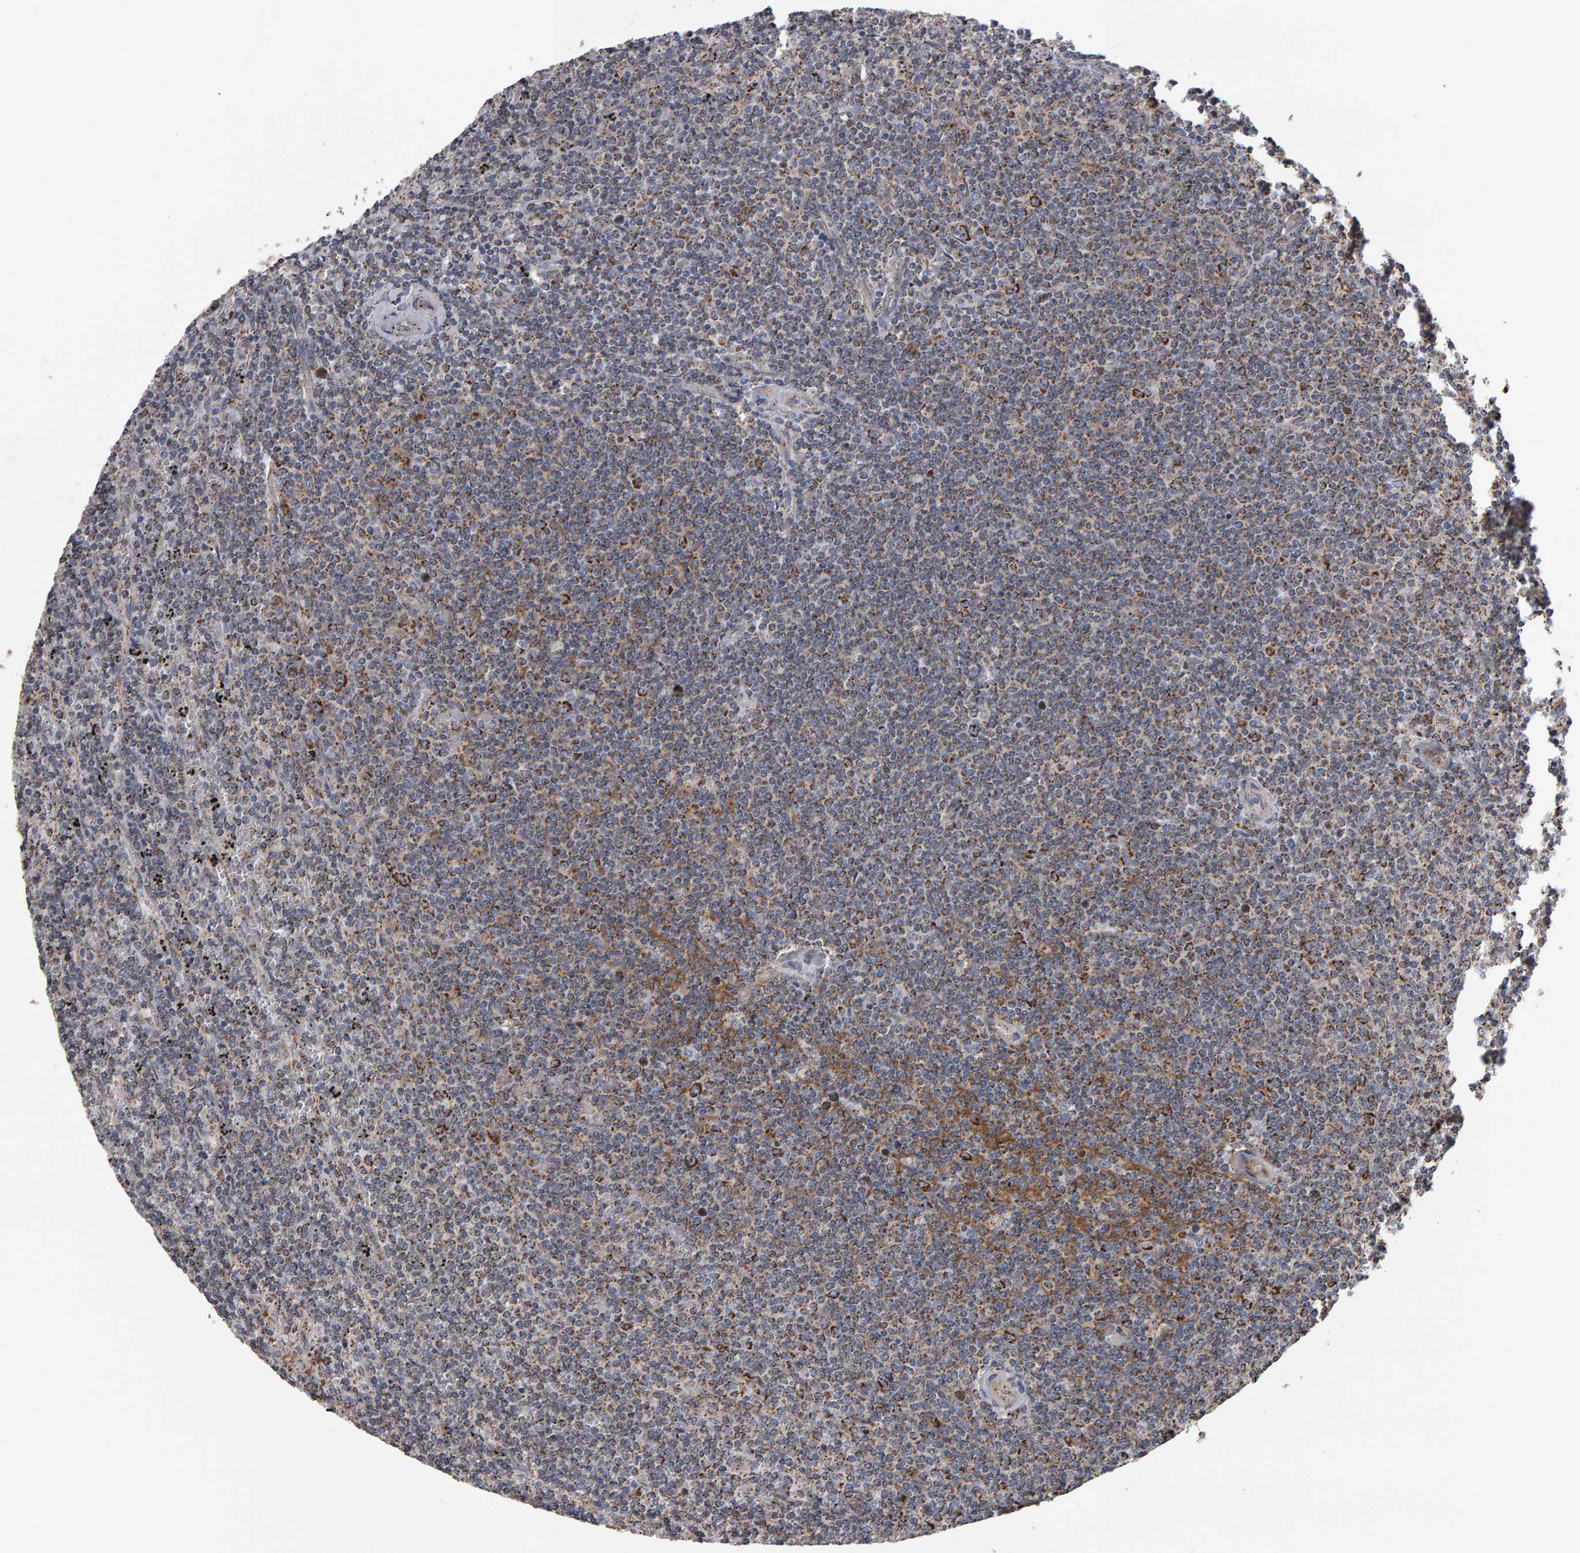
{"staining": {"intensity": "moderate", "quantity": "25%-75%", "location": "cytoplasmic/membranous"}, "tissue": "lymphoma", "cell_type": "Tumor cells", "image_type": "cancer", "snomed": [{"axis": "morphology", "description": "Malignant lymphoma, non-Hodgkin's type, Low grade"}, {"axis": "topography", "description": "Spleen"}], "caption": "Immunohistochemical staining of low-grade malignant lymphoma, non-Hodgkin's type exhibits medium levels of moderate cytoplasmic/membranous protein staining in about 25%-75% of tumor cells.", "gene": "TOM1L1", "patient": {"sex": "female", "age": 50}}